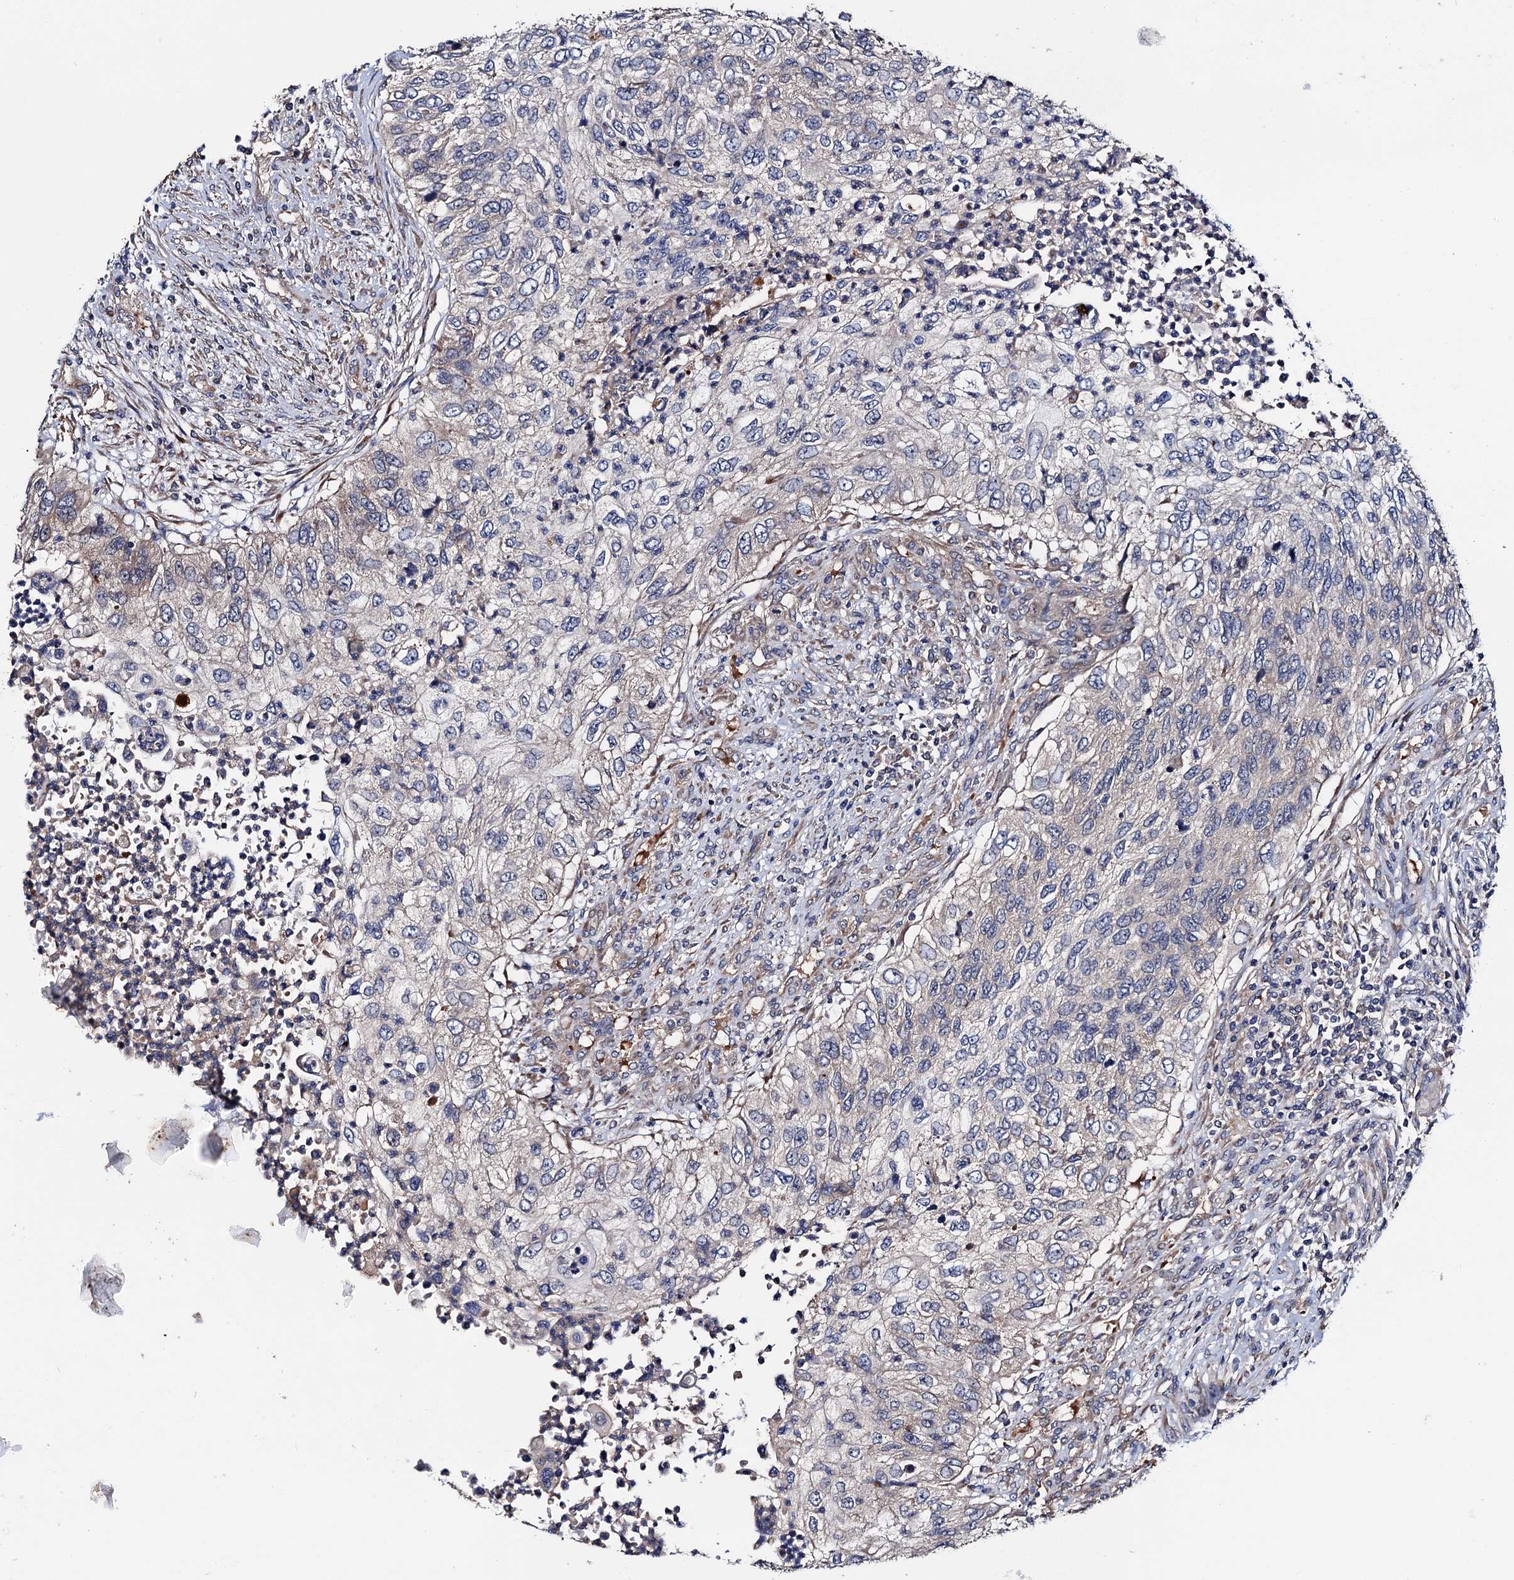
{"staining": {"intensity": "negative", "quantity": "none", "location": "none"}, "tissue": "urothelial cancer", "cell_type": "Tumor cells", "image_type": "cancer", "snomed": [{"axis": "morphology", "description": "Urothelial carcinoma, High grade"}, {"axis": "topography", "description": "Urinary bladder"}], "caption": "Protein analysis of urothelial carcinoma (high-grade) shows no significant expression in tumor cells.", "gene": "TRMT112", "patient": {"sex": "female", "age": 60}}